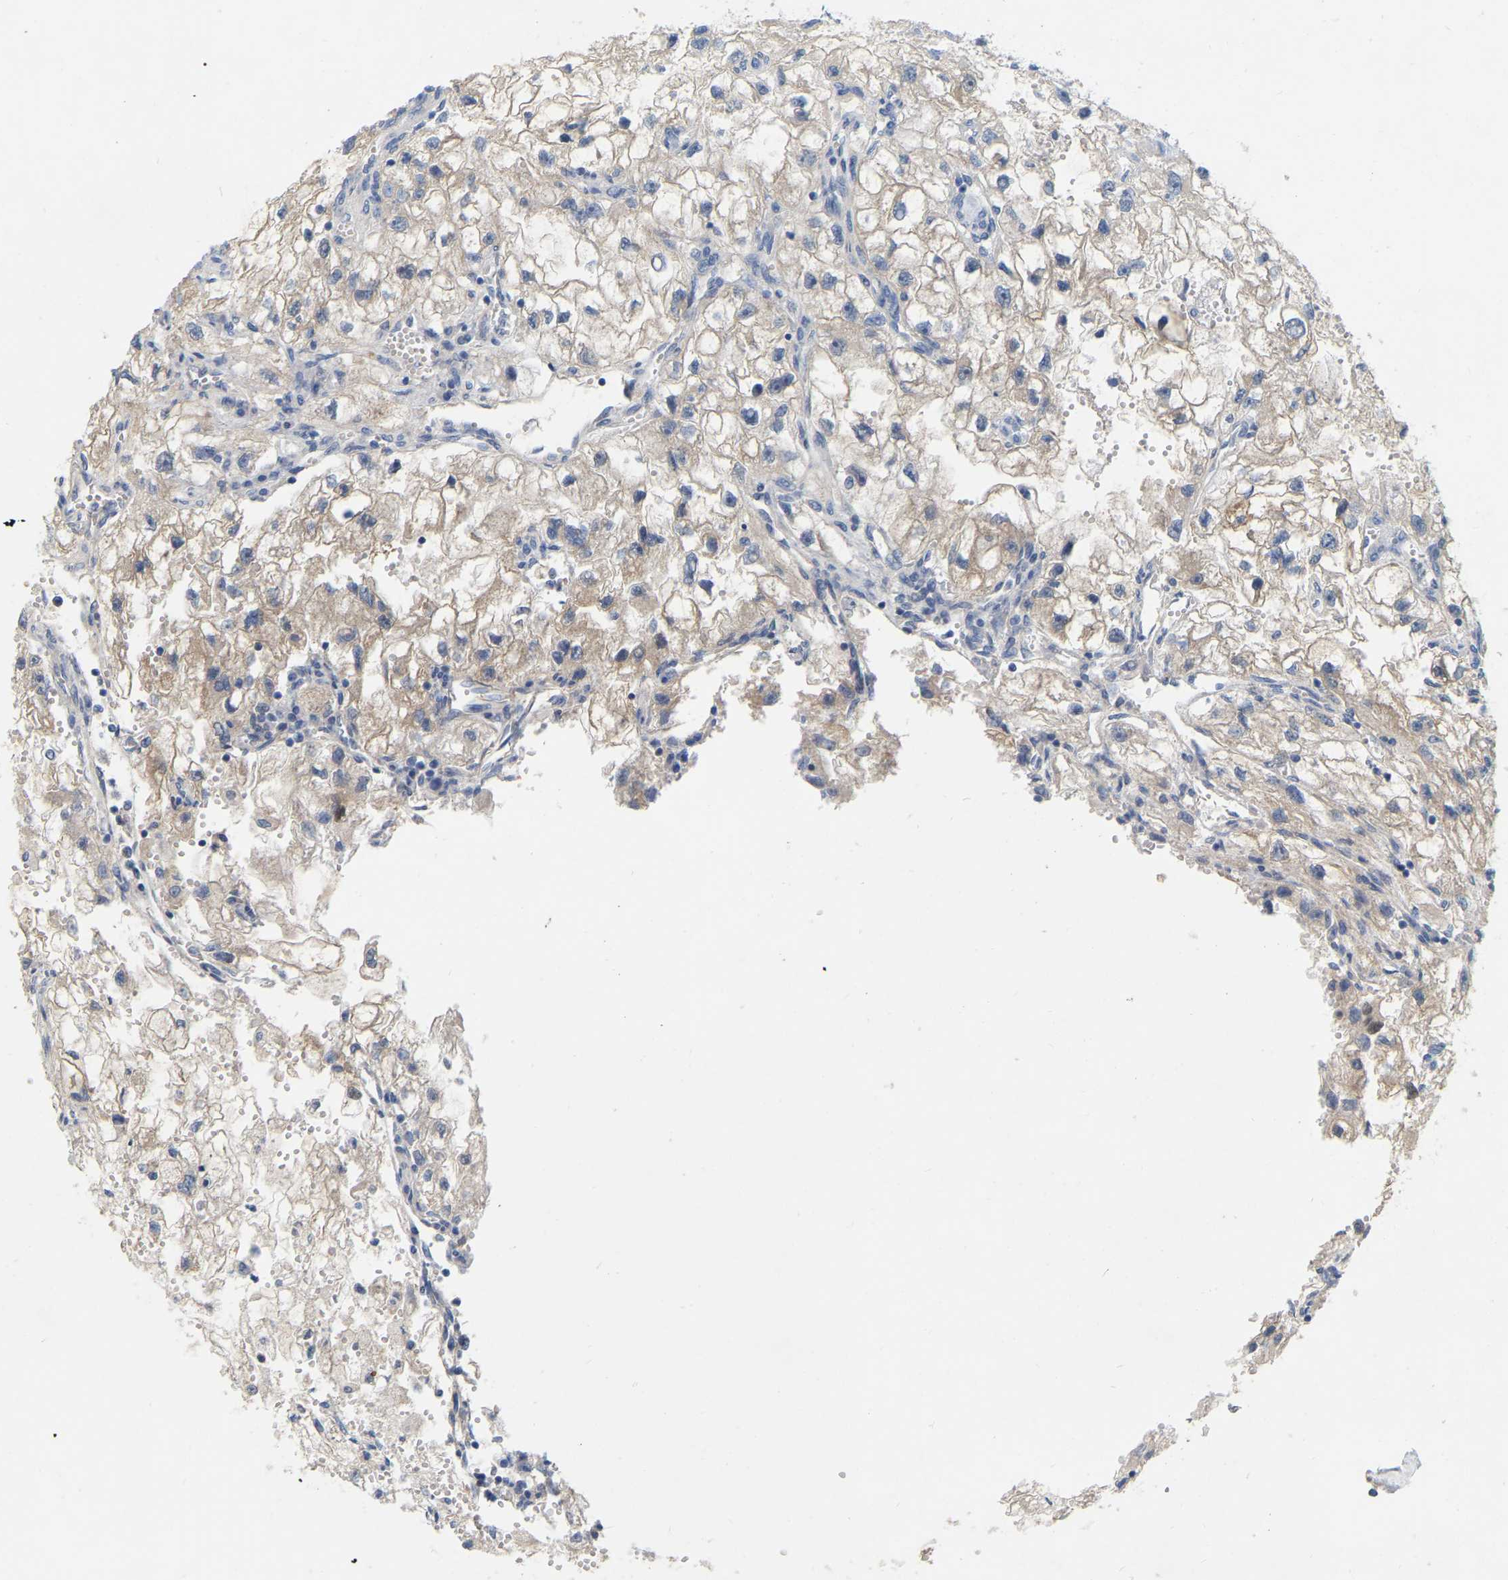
{"staining": {"intensity": "weak", "quantity": ">75%", "location": "cytoplasmic/membranous"}, "tissue": "renal cancer", "cell_type": "Tumor cells", "image_type": "cancer", "snomed": [{"axis": "morphology", "description": "Adenocarcinoma, NOS"}, {"axis": "topography", "description": "Kidney"}], "caption": "Approximately >75% of tumor cells in human renal cancer demonstrate weak cytoplasmic/membranous protein positivity as visualized by brown immunohistochemical staining.", "gene": "WIPI2", "patient": {"sex": "female", "age": 70}}